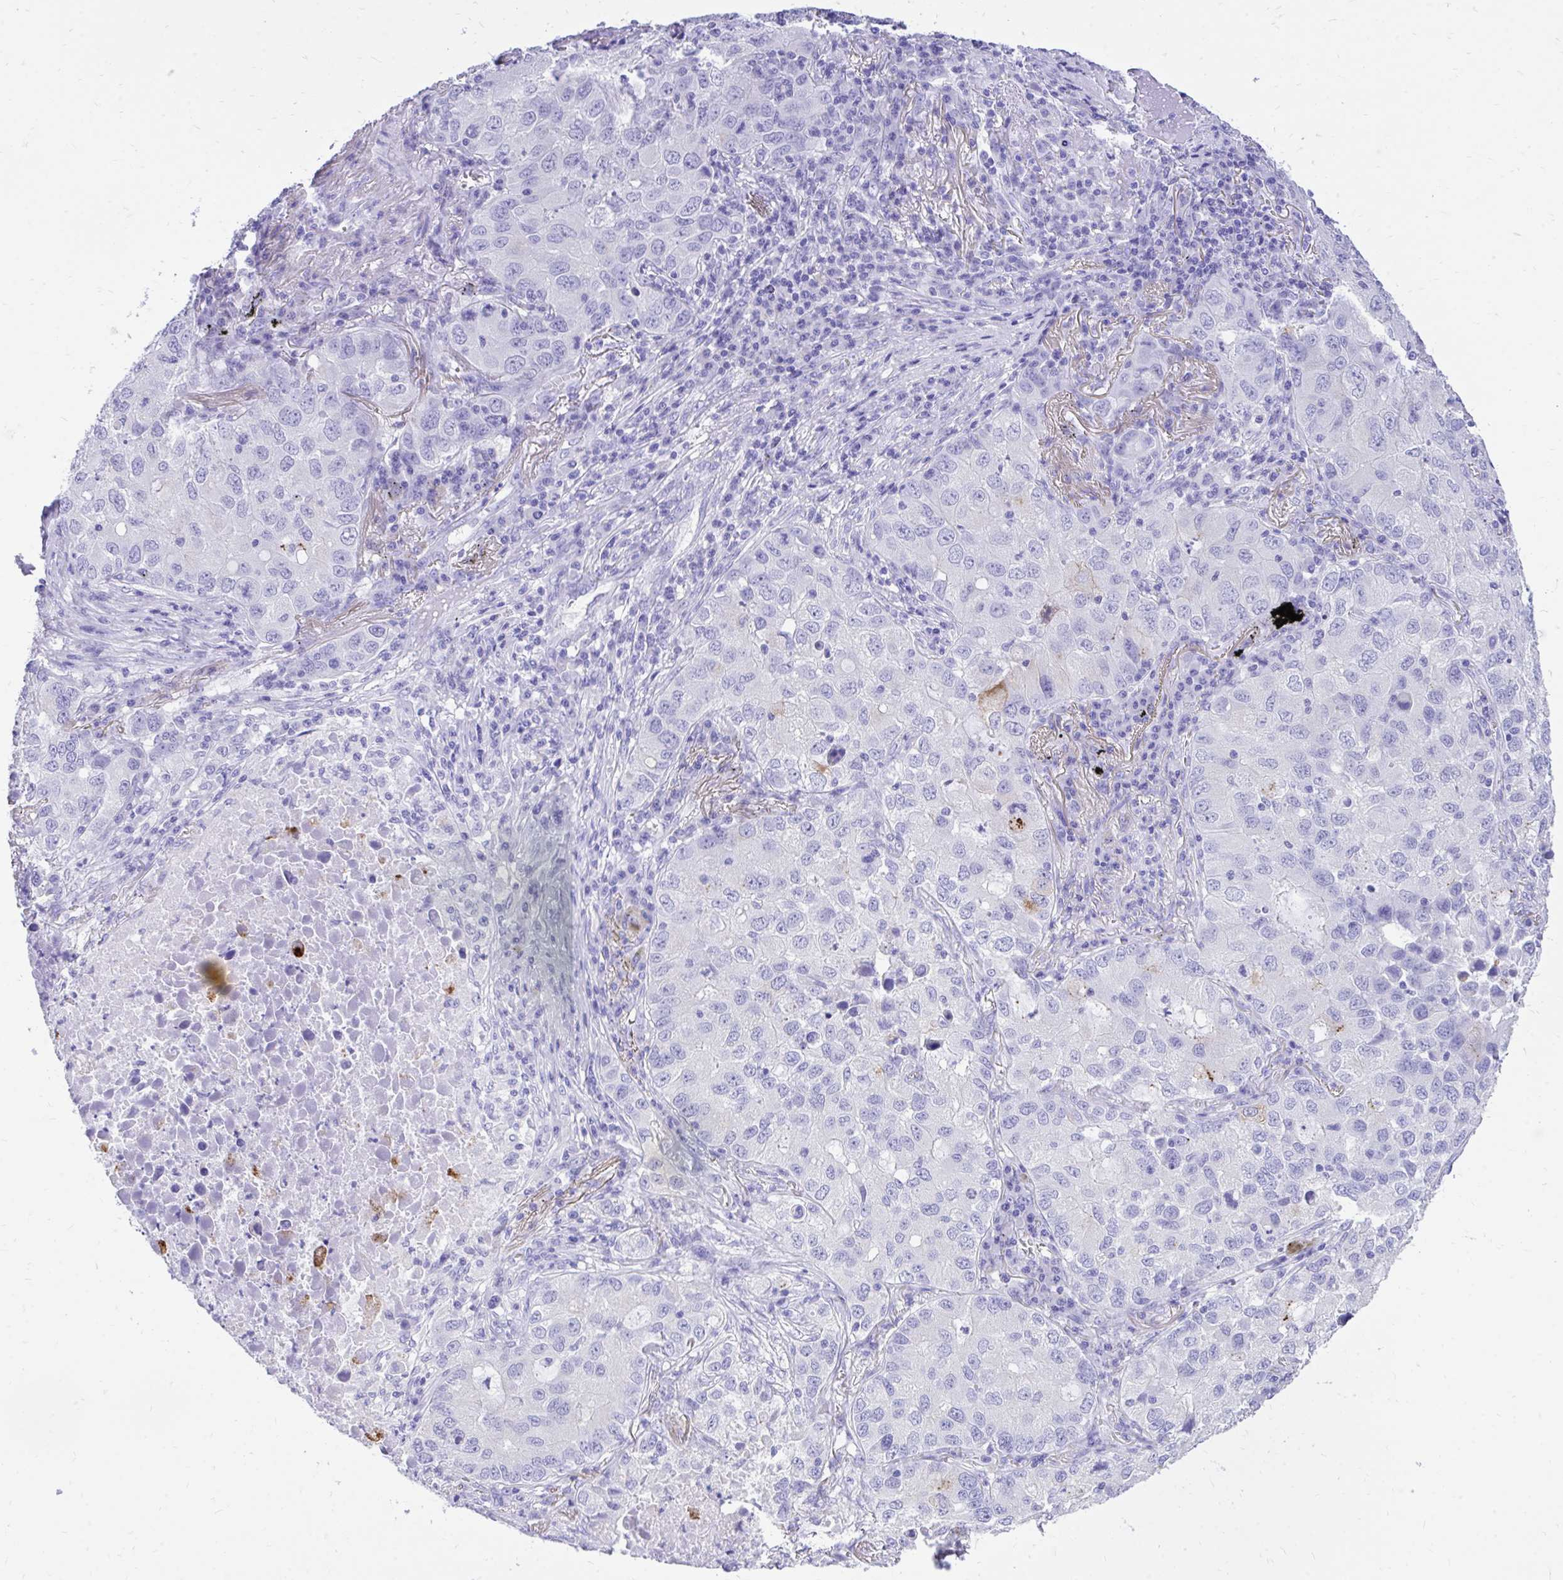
{"staining": {"intensity": "negative", "quantity": "none", "location": "none"}, "tissue": "lung cancer", "cell_type": "Tumor cells", "image_type": "cancer", "snomed": [{"axis": "morphology", "description": "Normal morphology"}, {"axis": "morphology", "description": "Adenocarcinoma, NOS"}, {"axis": "topography", "description": "Lymph node"}, {"axis": "topography", "description": "Lung"}], "caption": "This is a image of IHC staining of adenocarcinoma (lung), which shows no staining in tumor cells.", "gene": "MON1A", "patient": {"sex": "female", "age": 51}}